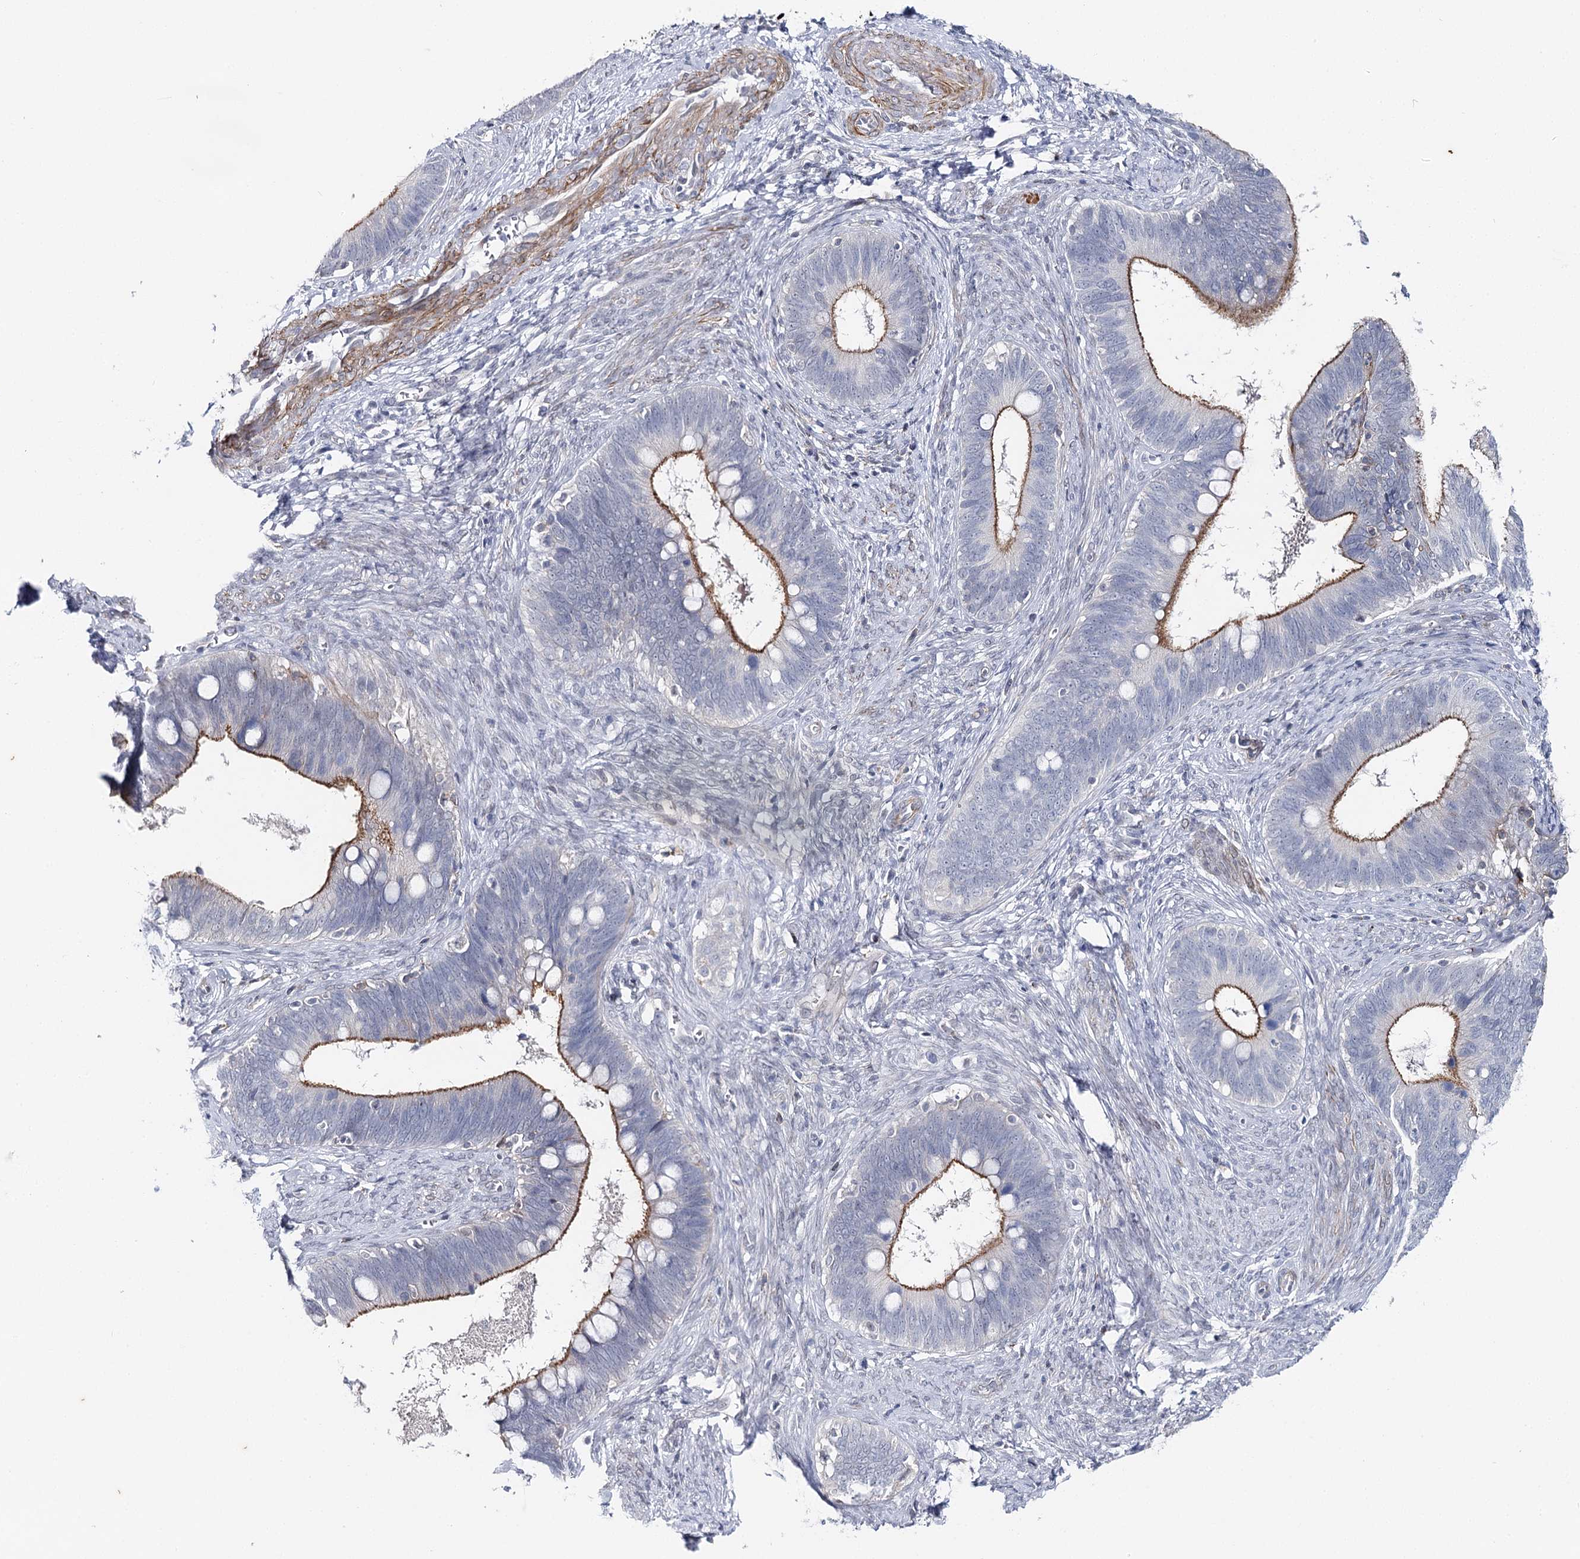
{"staining": {"intensity": "moderate", "quantity": "25%-75%", "location": "cytoplasmic/membranous"}, "tissue": "cervical cancer", "cell_type": "Tumor cells", "image_type": "cancer", "snomed": [{"axis": "morphology", "description": "Adenocarcinoma, NOS"}, {"axis": "topography", "description": "Cervix"}], "caption": "A brown stain shows moderate cytoplasmic/membranous positivity of a protein in human adenocarcinoma (cervical) tumor cells.", "gene": "AGXT2", "patient": {"sex": "female", "age": 42}}